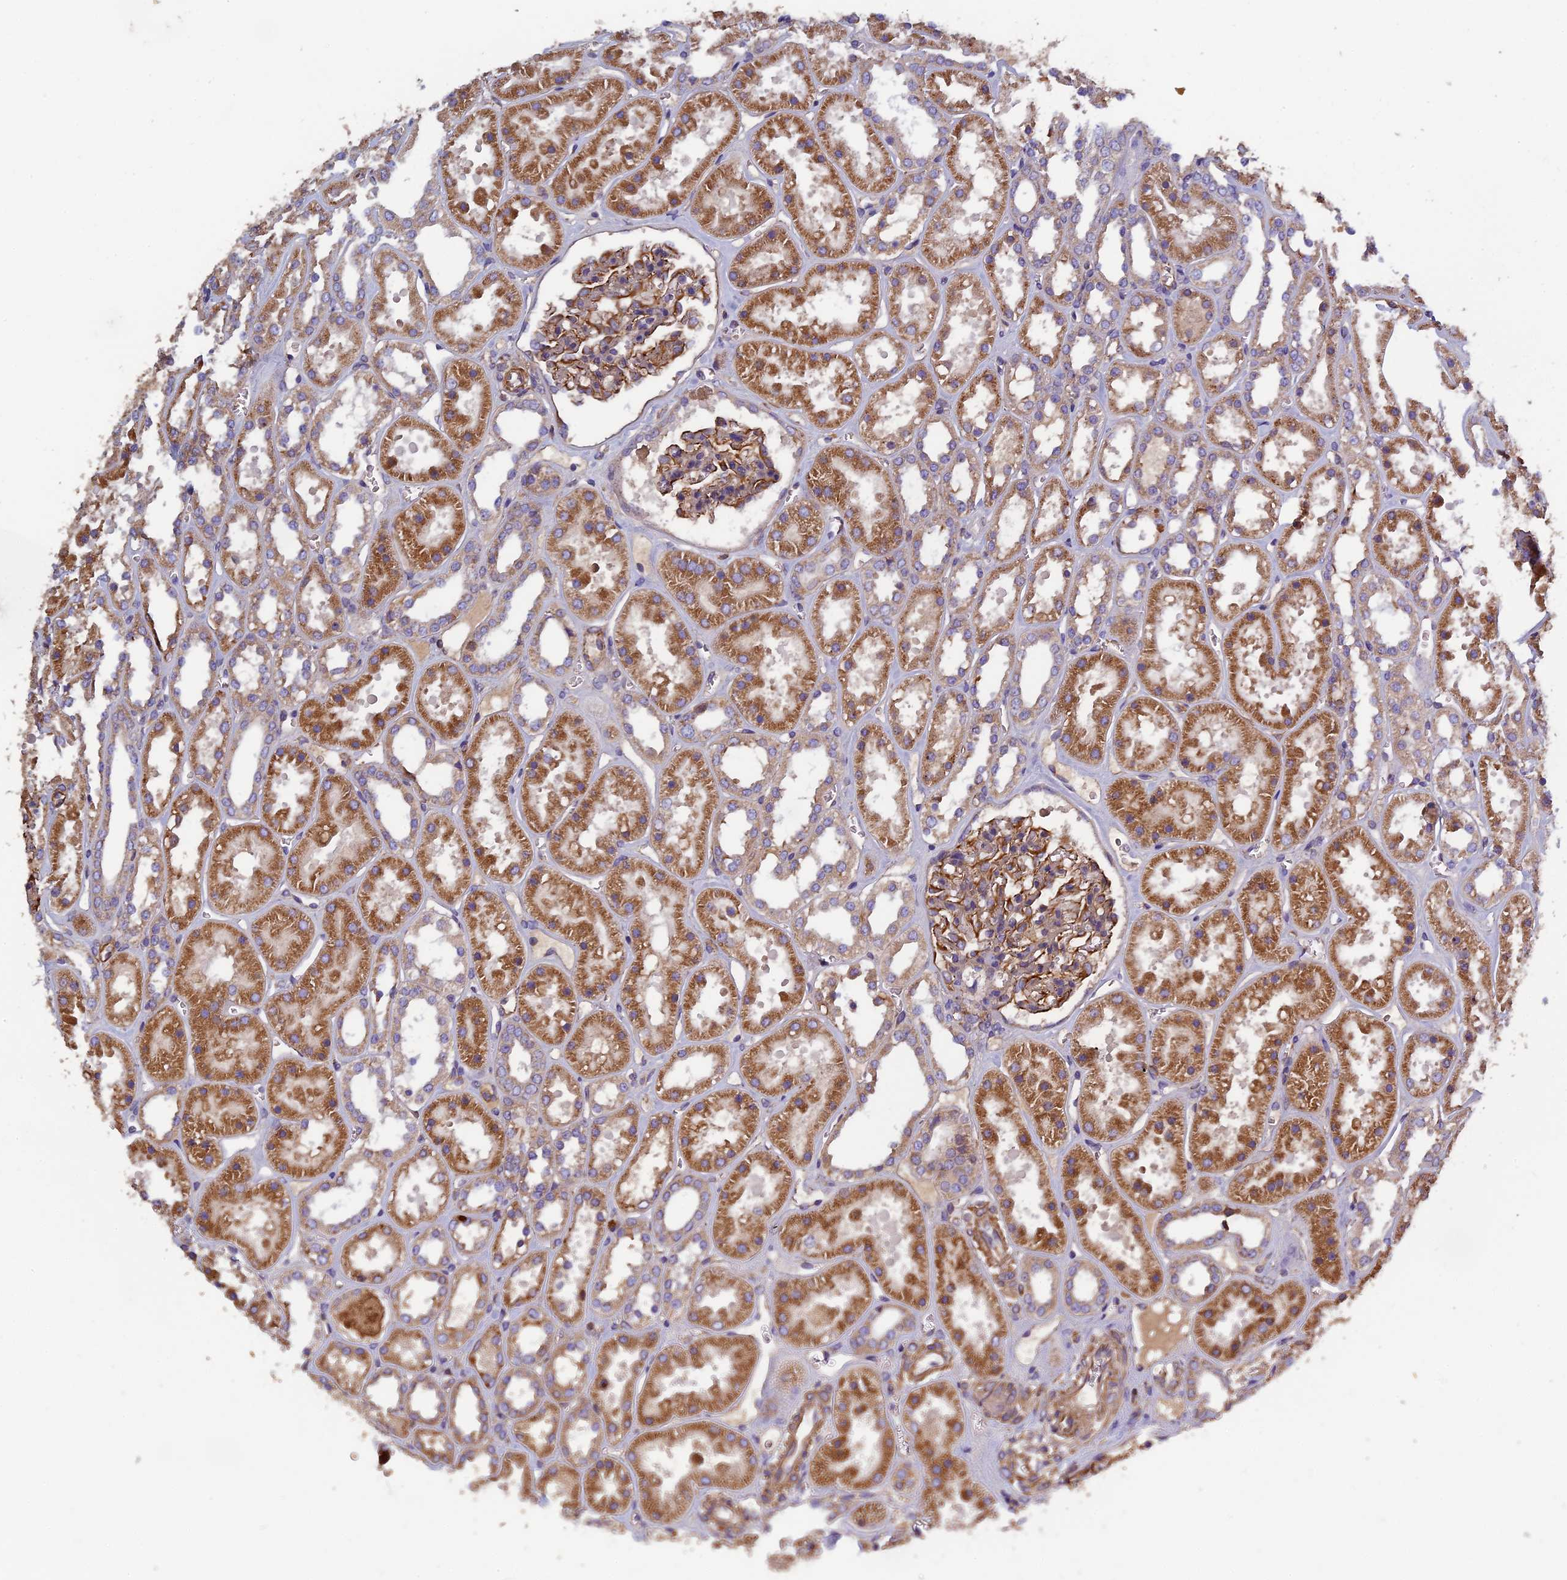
{"staining": {"intensity": "moderate", "quantity": "25%-75%", "location": "cytoplasmic/membranous"}, "tissue": "kidney", "cell_type": "Cells in glomeruli", "image_type": "normal", "snomed": [{"axis": "morphology", "description": "Normal tissue, NOS"}, {"axis": "topography", "description": "Kidney"}], "caption": "A brown stain highlights moderate cytoplasmic/membranous expression of a protein in cells in glomeruli of unremarkable kidney.", "gene": "CCDC153", "patient": {"sex": "female", "age": 41}}